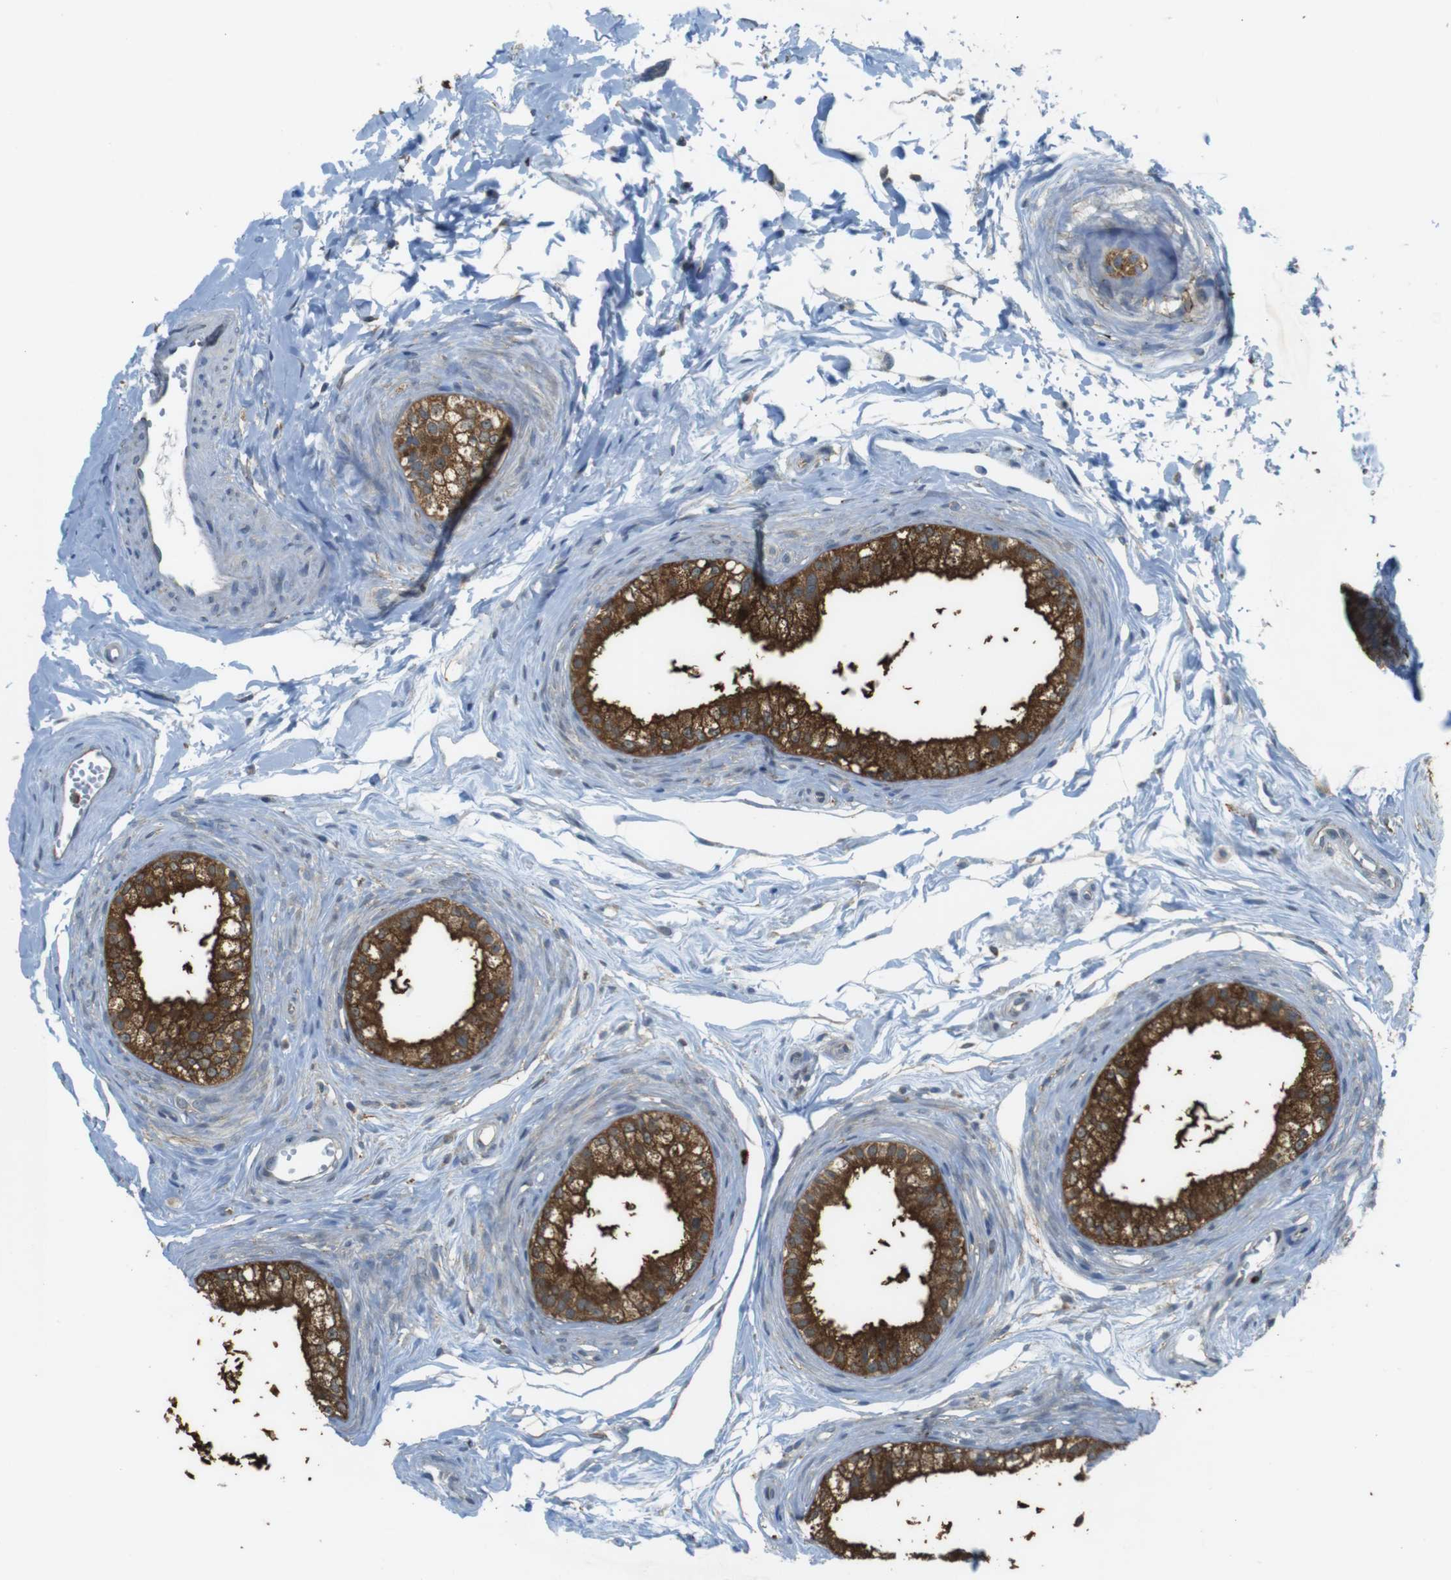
{"staining": {"intensity": "strong", "quantity": ">75%", "location": "cytoplasmic/membranous"}, "tissue": "epididymis", "cell_type": "Glandular cells", "image_type": "normal", "snomed": [{"axis": "morphology", "description": "Normal tissue, NOS"}, {"axis": "topography", "description": "Epididymis"}], "caption": "Immunohistochemistry (IHC) histopathology image of normal epididymis stained for a protein (brown), which shows high levels of strong cytoplasmic/membranous staining in about >75% of glandular cells.", "gene": "BRI3BP", "patient": {"sex": "male", "age": 56}}